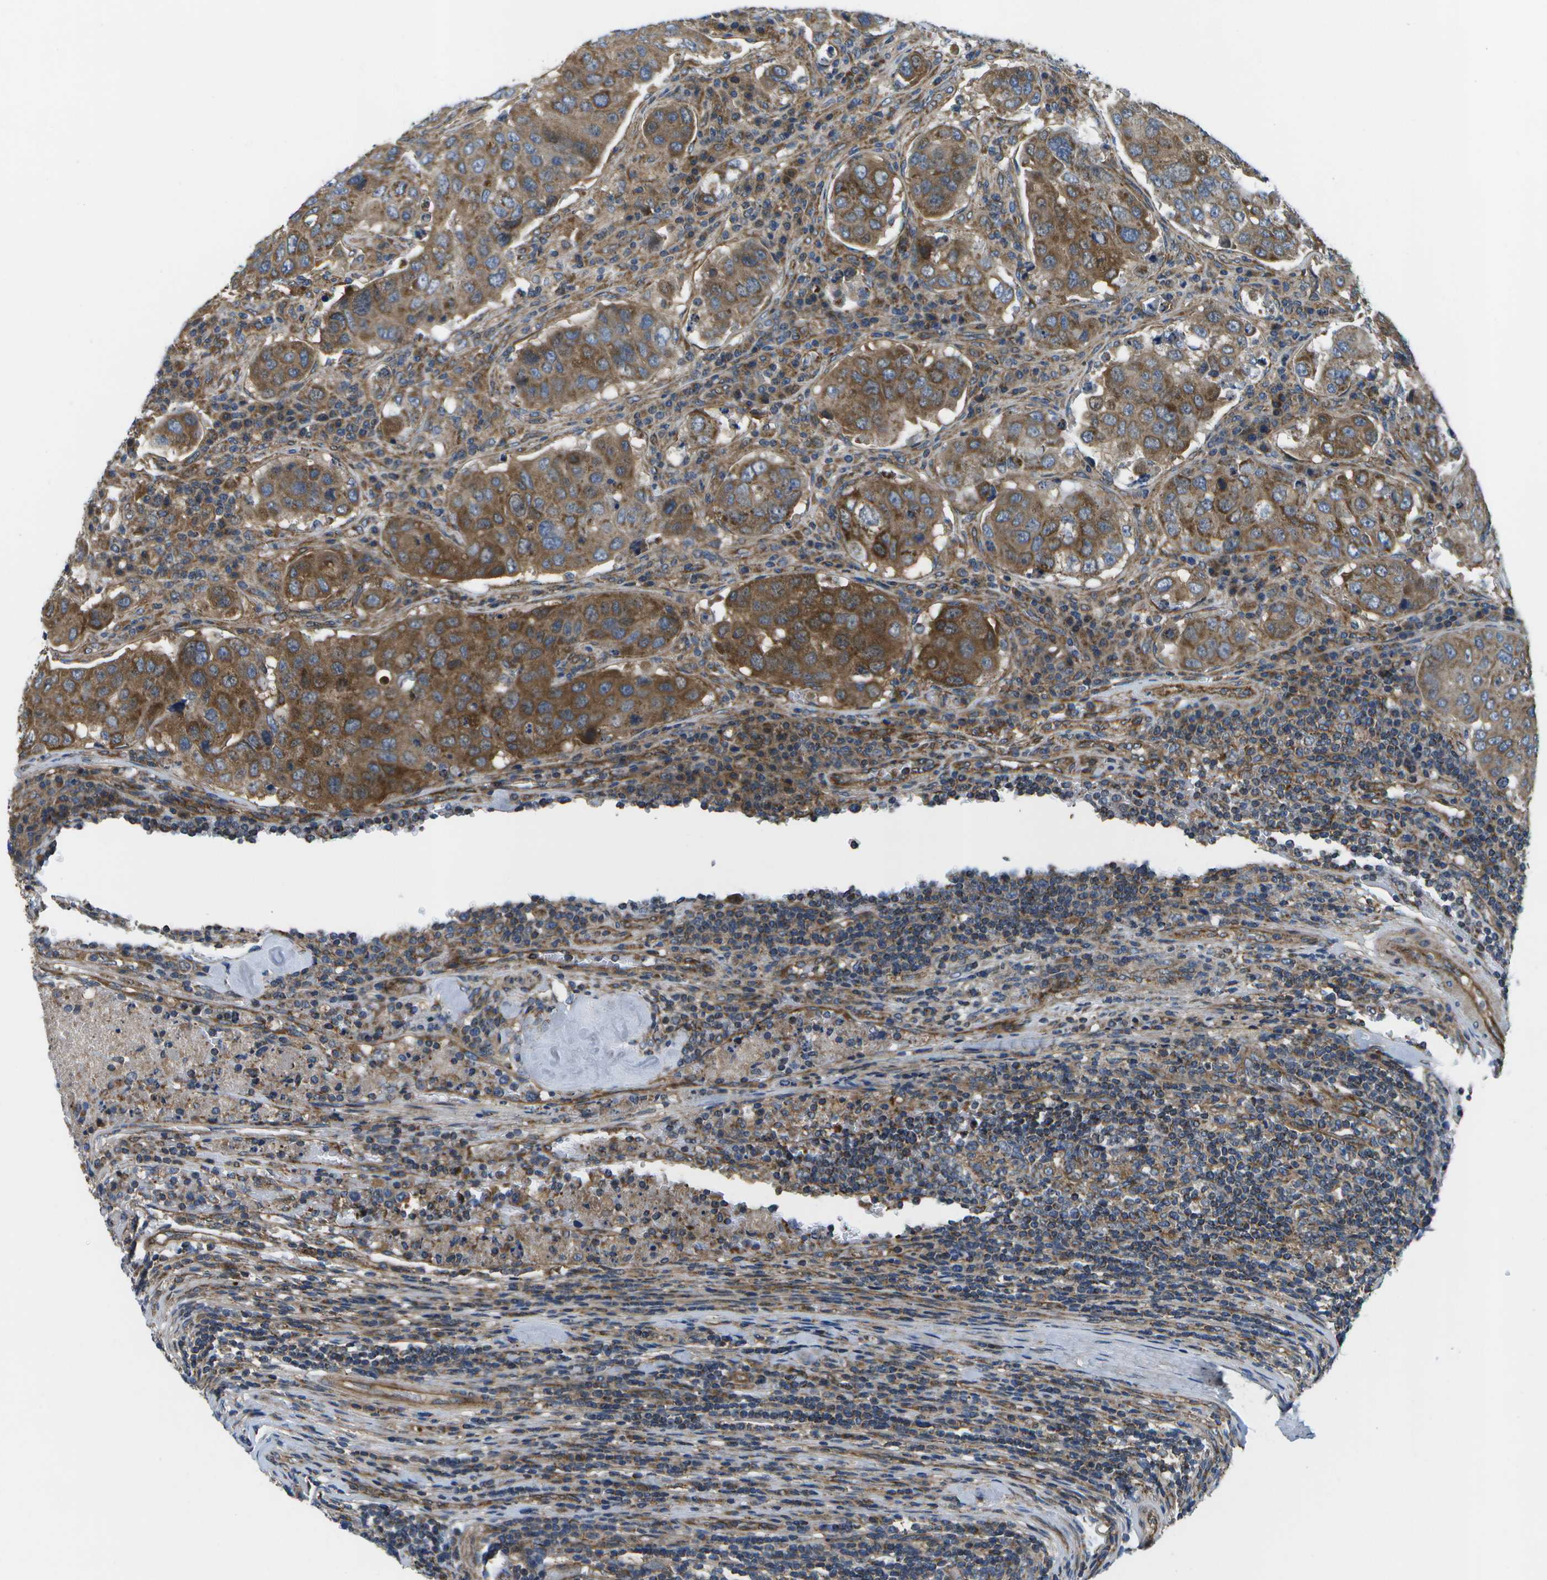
{"staining": {"intensity": "moderate", "quantity": ">75%", "location": "cytoplasmic/membranous"}, "tissue": "urothelial cancer", "cell_type": "Tumor cells", "image_type": "cancer", "snomed": [{"axis": "morphology", "description": "Urothelial carcinoma, High grade"}, {"axis": "topography", "description": "Lymph node"}, {"axis": "topography", "description": "Urinary bladder"}], "caption": "Brown immunohistochemical staining in urothelial cancer shows moderate cytoplasmic/membranous expression in about >75% of tumor cells.", "gene": "MVK", "patient": {"sex": "male", "age": 51}}